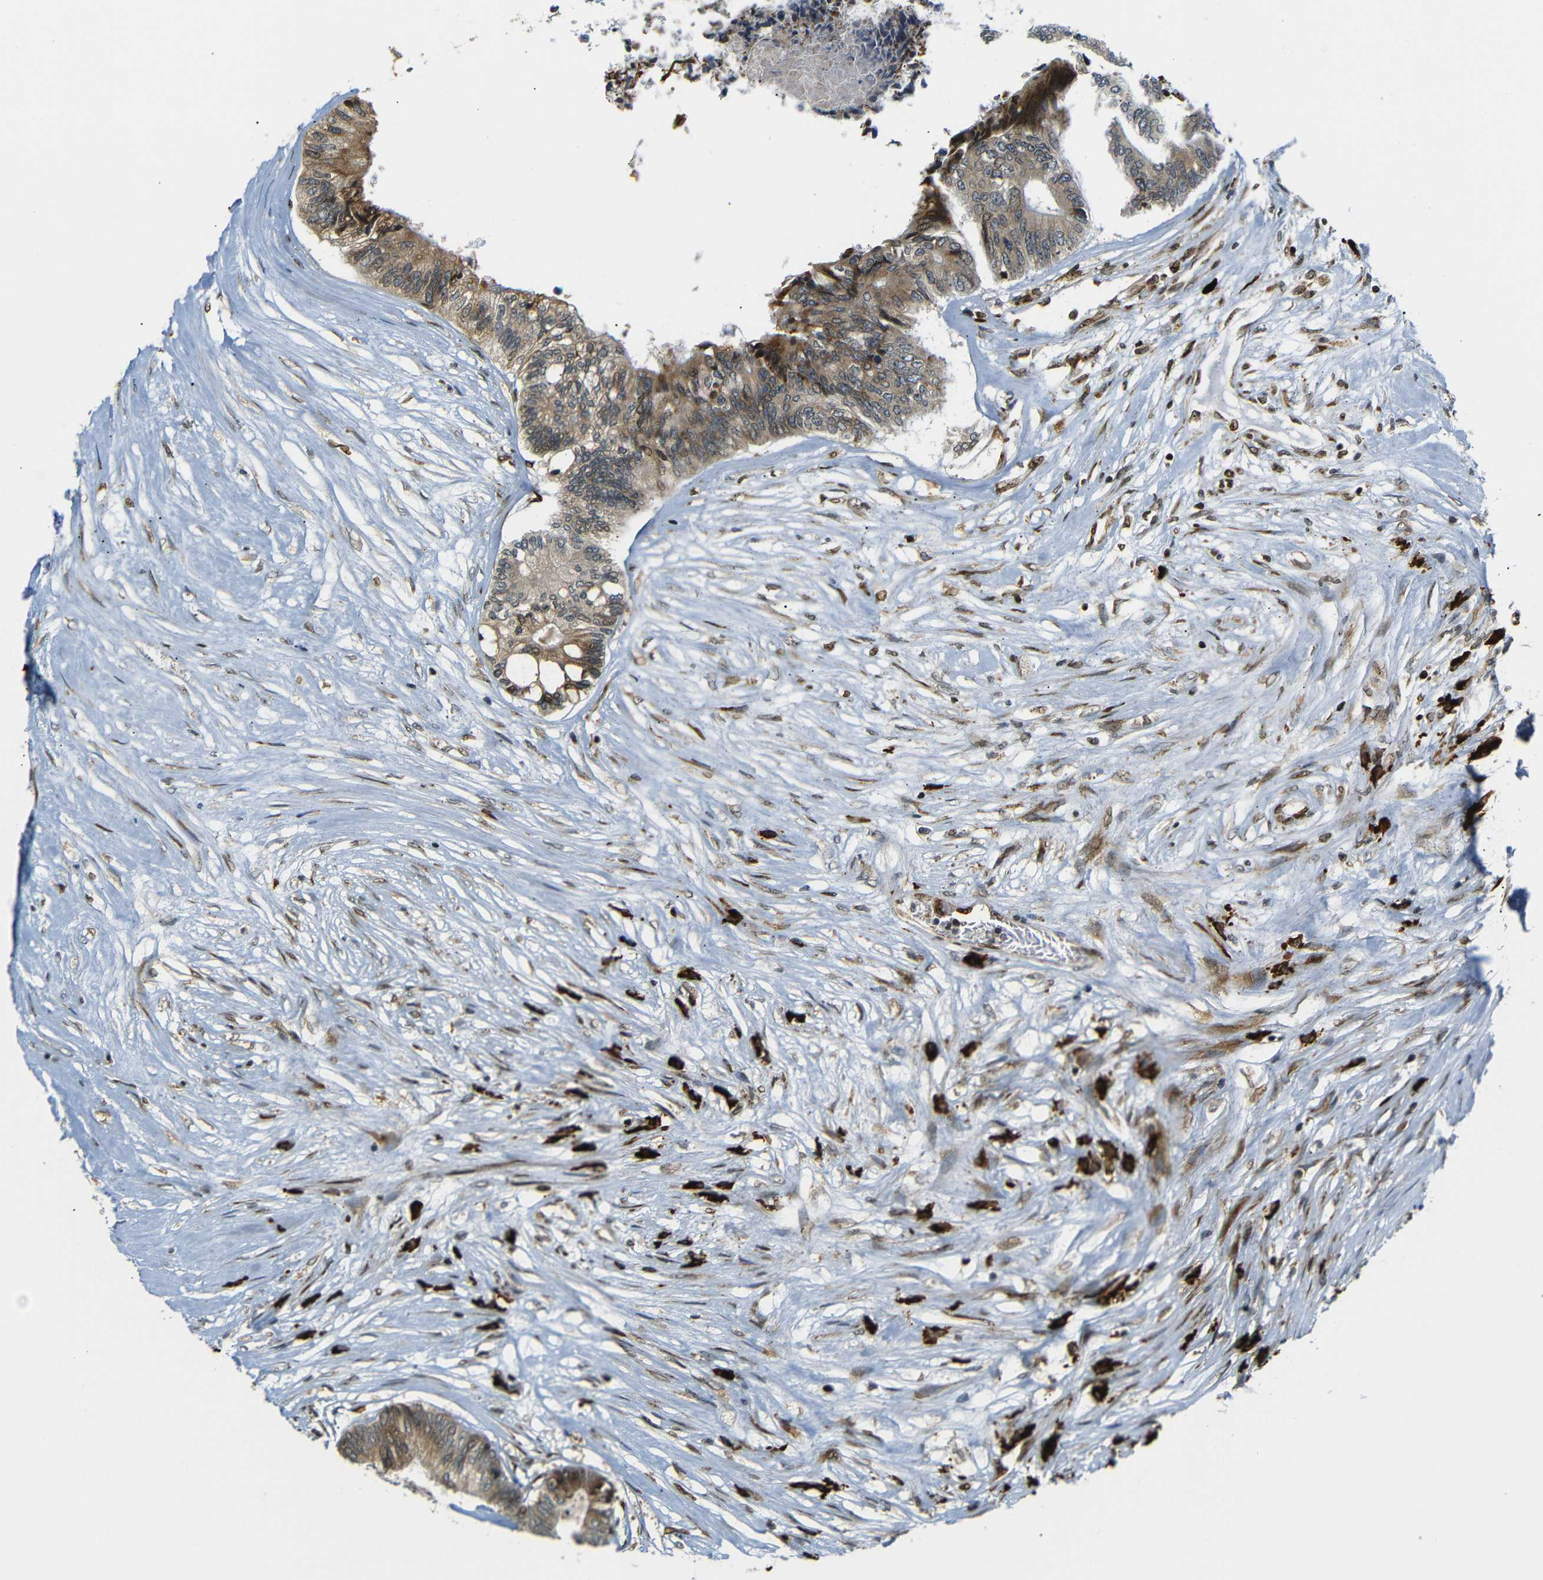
{"staining": {"intensity": "moderate", "quantity": ">75%", "location": "cytoplasmic/membranous"}, "tissue": "colorectal cancer", "cell_type": "Tumor cells", "image_type": "cancer", "snomed": [{"axis": "morphology", "description": "Adenocarcinoma, NOS"}, {"axis": "topography", "description": "Rectum"}], "caption": "An immunohistochemistry photomicrograph of neoplastic tissue is shown. Protein staining in brown highlights moderate cytoplasmic/membranous positivity in colorectal cancer within tumor cells.", "gene": "SPCS2", "patient": {"sex": "male", "age": 63}}